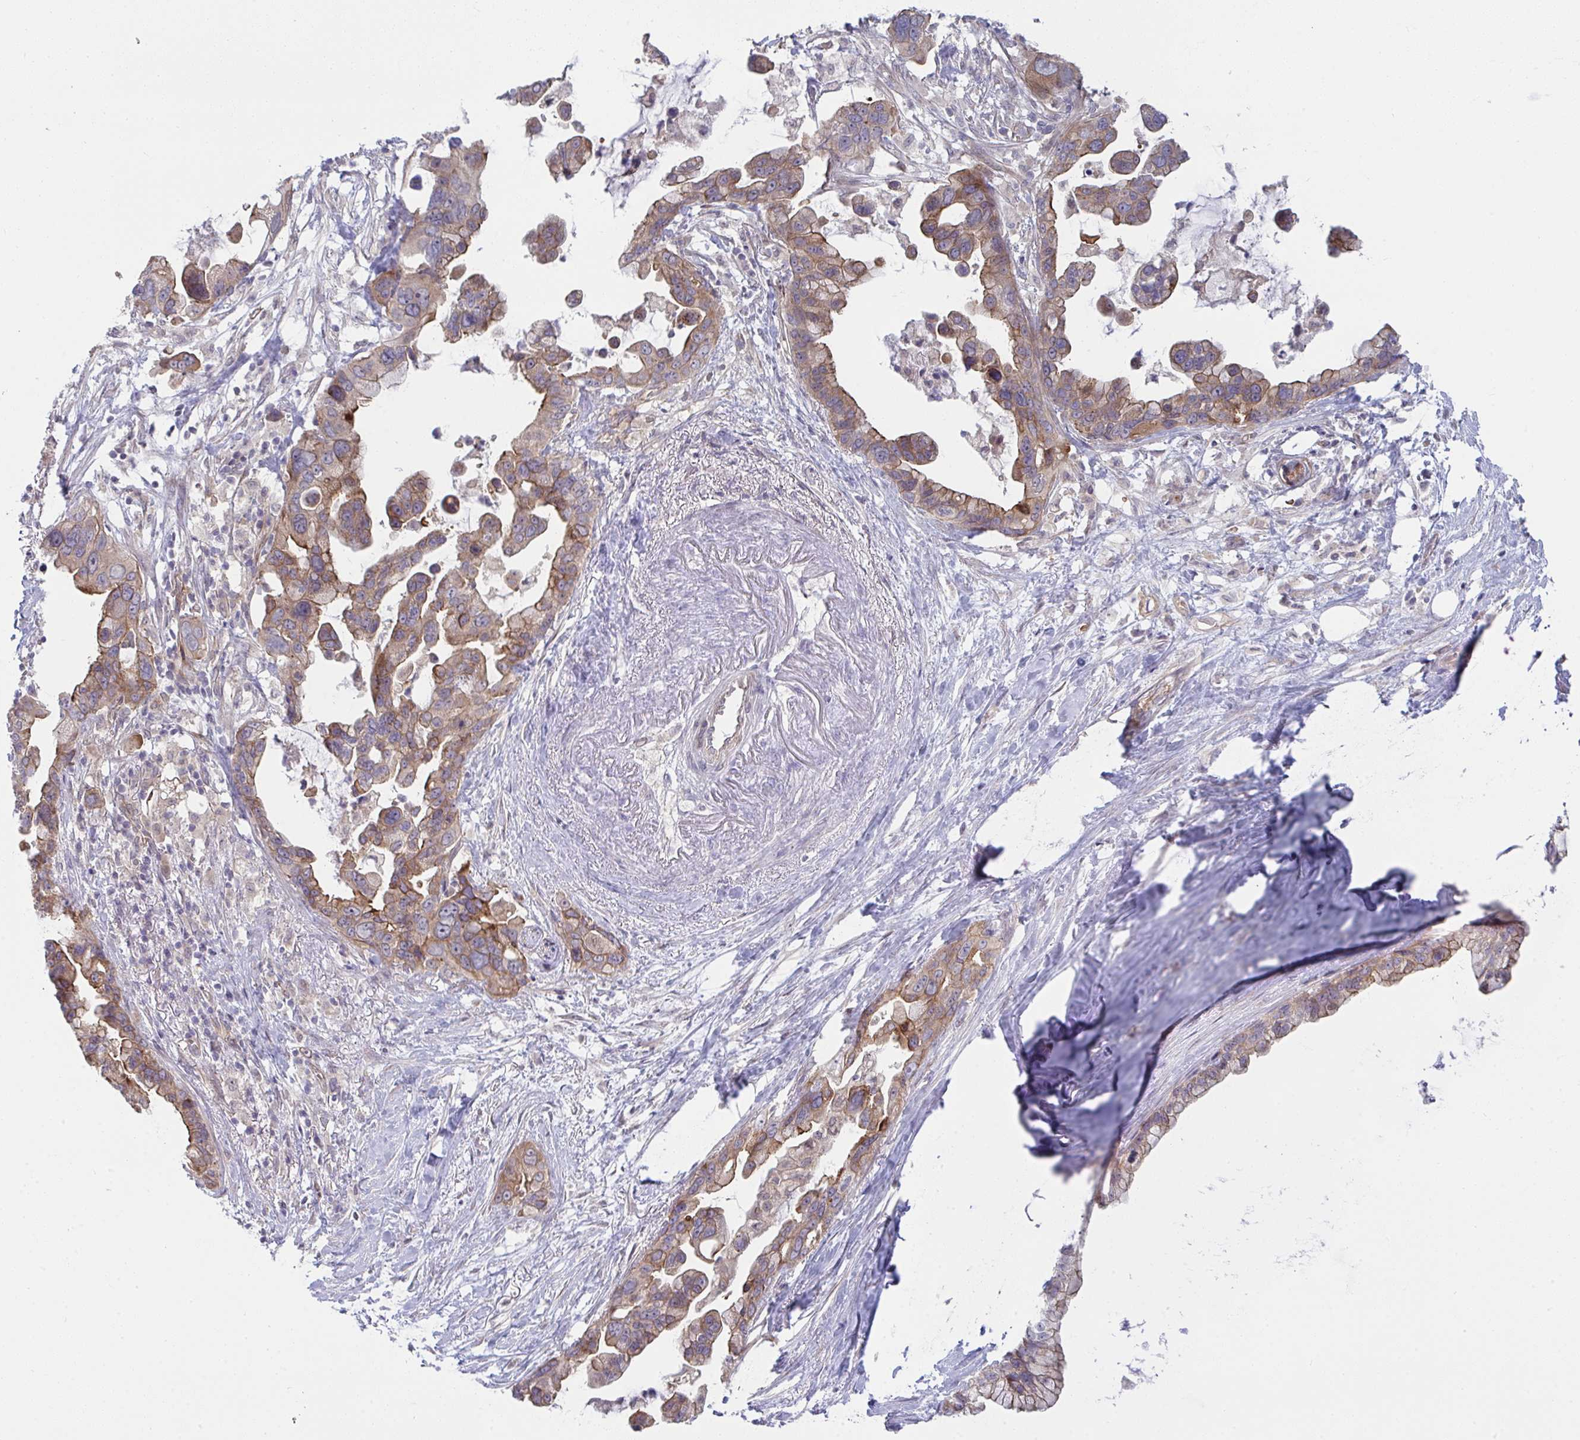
{"staining": {"intensity": "moderate", "quantity": ">75%", "location": "cytoplasmic/membranous"}, "tissue": "pancreatic cancer", "cell_type": "Tumor cells", "image_type": "cancer", "snomed": [{"axis": "morphology", "description": "Adenocarcinoma, NOS"}, {"axis": "topography", "description": "Pancreas"}], "caption": "There is medium levels of moderate cytoplasmic/membranous positivity in tumor cells of pancreatic adenocarcinoma, as demonstrated by immunohistochemical staining (brown color).", "gene": "CASP9", "patient": {"sex": "female", "age": 83}}